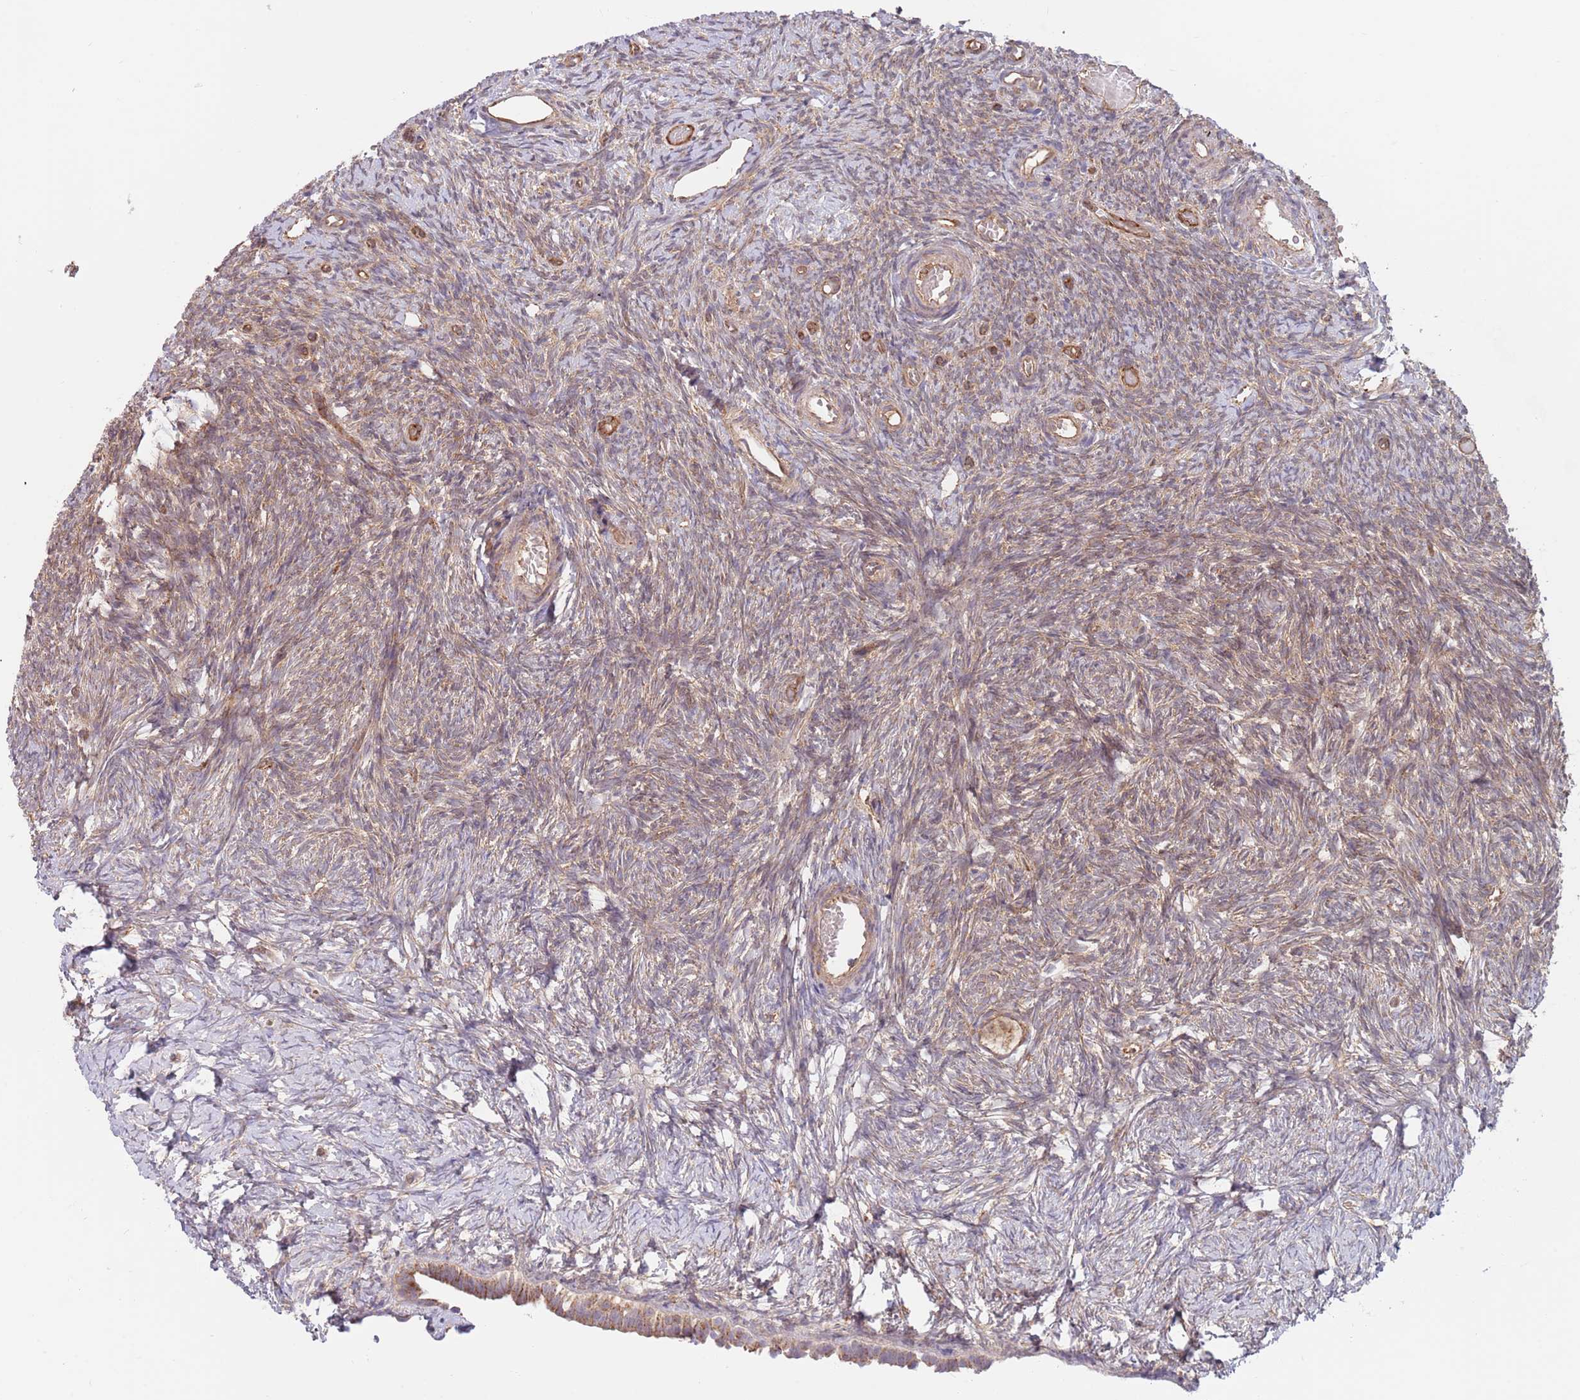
{"staining": {"intensity": "weak", "quantity": ">75%", "location": "cytoplasmic/membranous"}, "tissue": "ovary", "cell_type": "Follicle cells", "image_type": "normal", "snomed": [{"axis": "morphology", "description": "Normal tissue, NOS"}, {"axis": "topography", "description": "Ovary"}], "caption": "Immunohistochemical staining of benign human ovary demonstrates weak cytoplasmic/membranous protein positivity in about >75% of follicle cells.", "gene": "GUK1", "patient": {"sex": "female", "age": 39}}